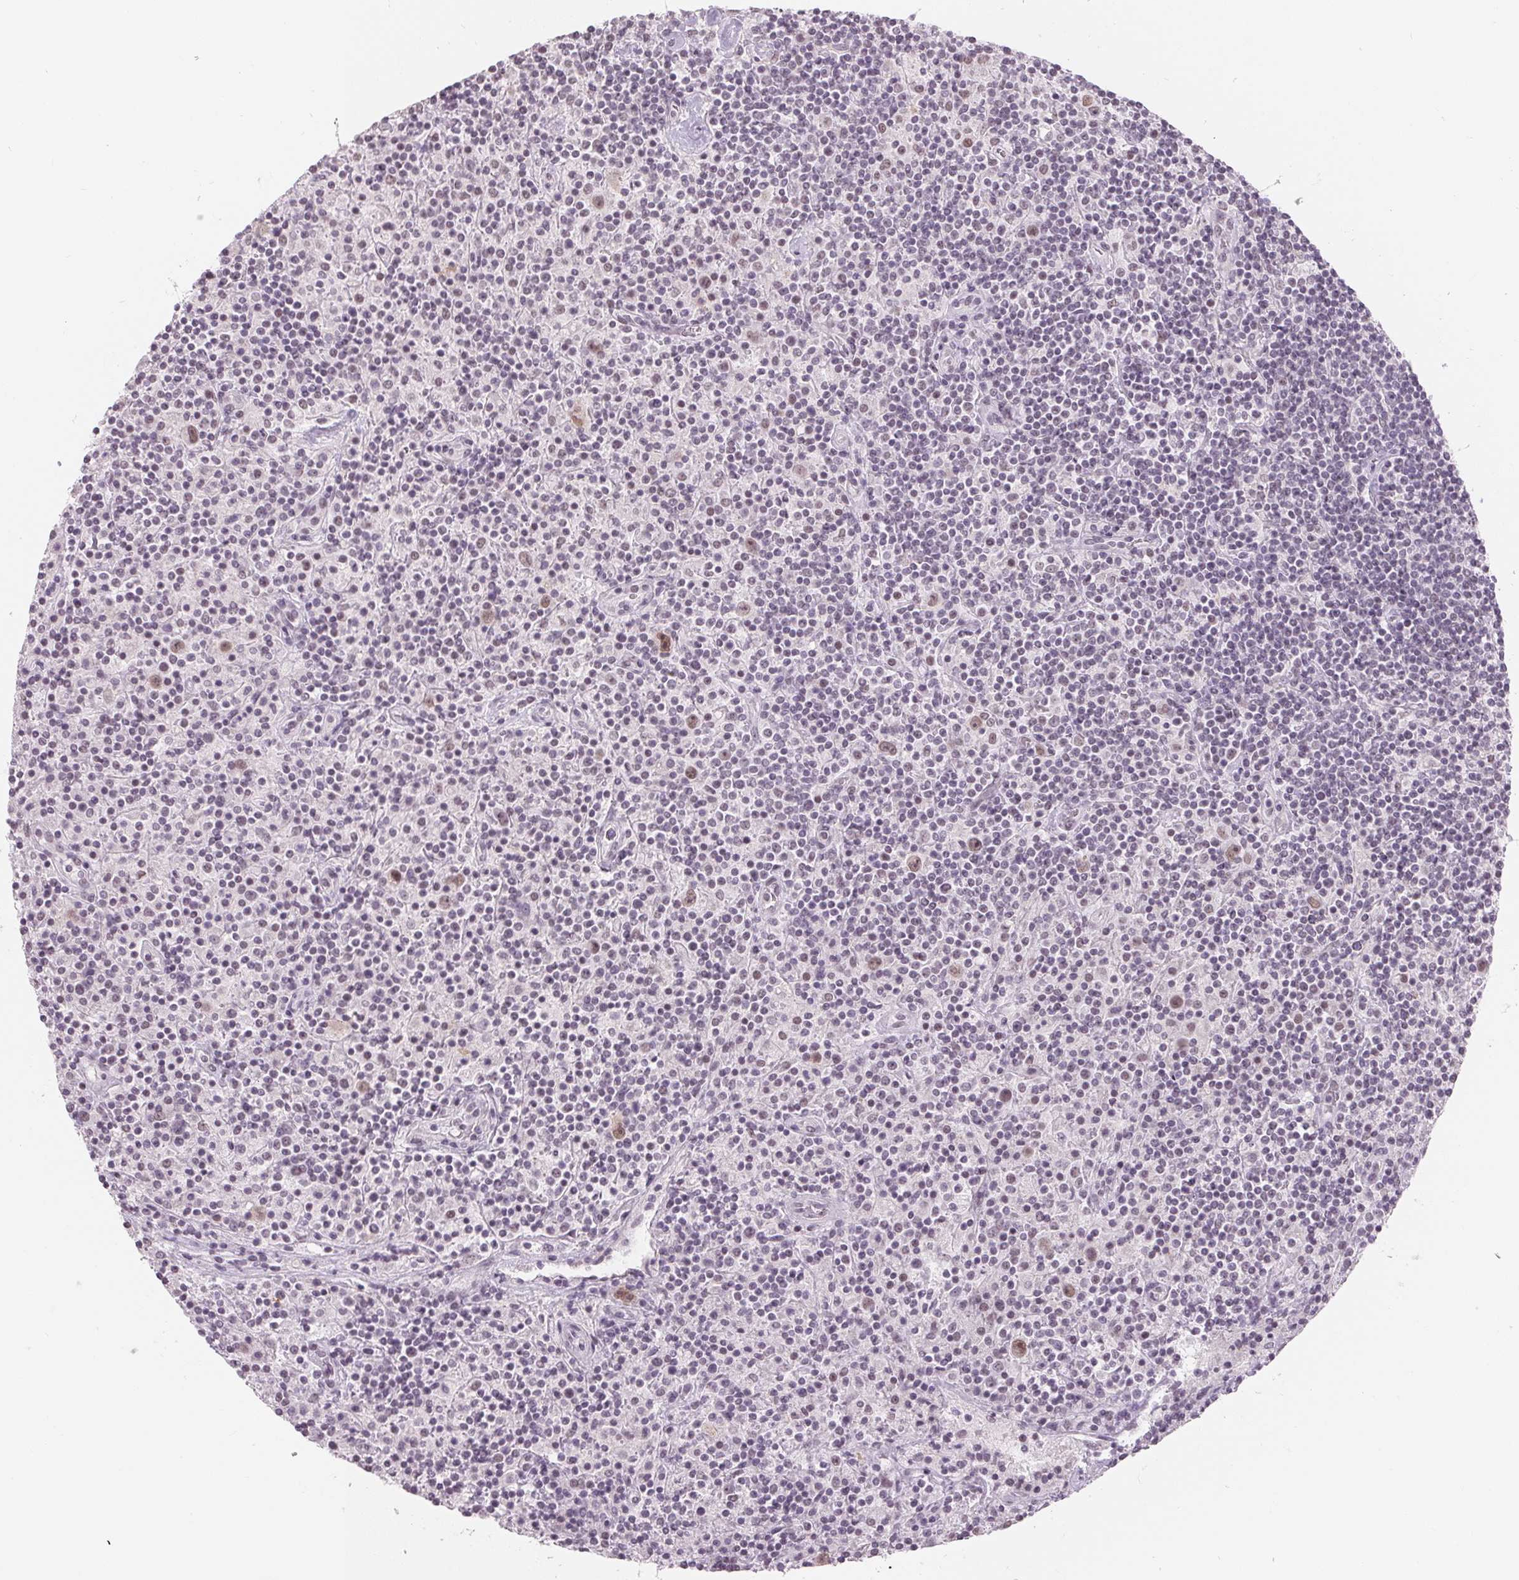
{"staining": {"intensity": "weak", "quantity": "25%-75%", "location": "nuclear"}, "tissue": "lymphoma", "cell_type": "Tumor cells", "image_type": "cancer", "snomed": [{"axis": "morphology", "description": "Hodgkin's disease, NOS"}, {"axis": "topography", "description": "Lymph node"}], "caption": "High-magnification brightfield microscopy of Hodgkin's disease stained with DAB (3,3'-diaminobenzidine) (brown) and counterstained with hematoxylin (blue). tumor cells exhibit weak nuclear staining is seen in approximately25%-75% of cells. Immunohistochemistry (ihc) stains the protein in brown and the nuclei are stained blue.", "gene": "NXF3", "patient": {"sex": "male", "age": 70}}